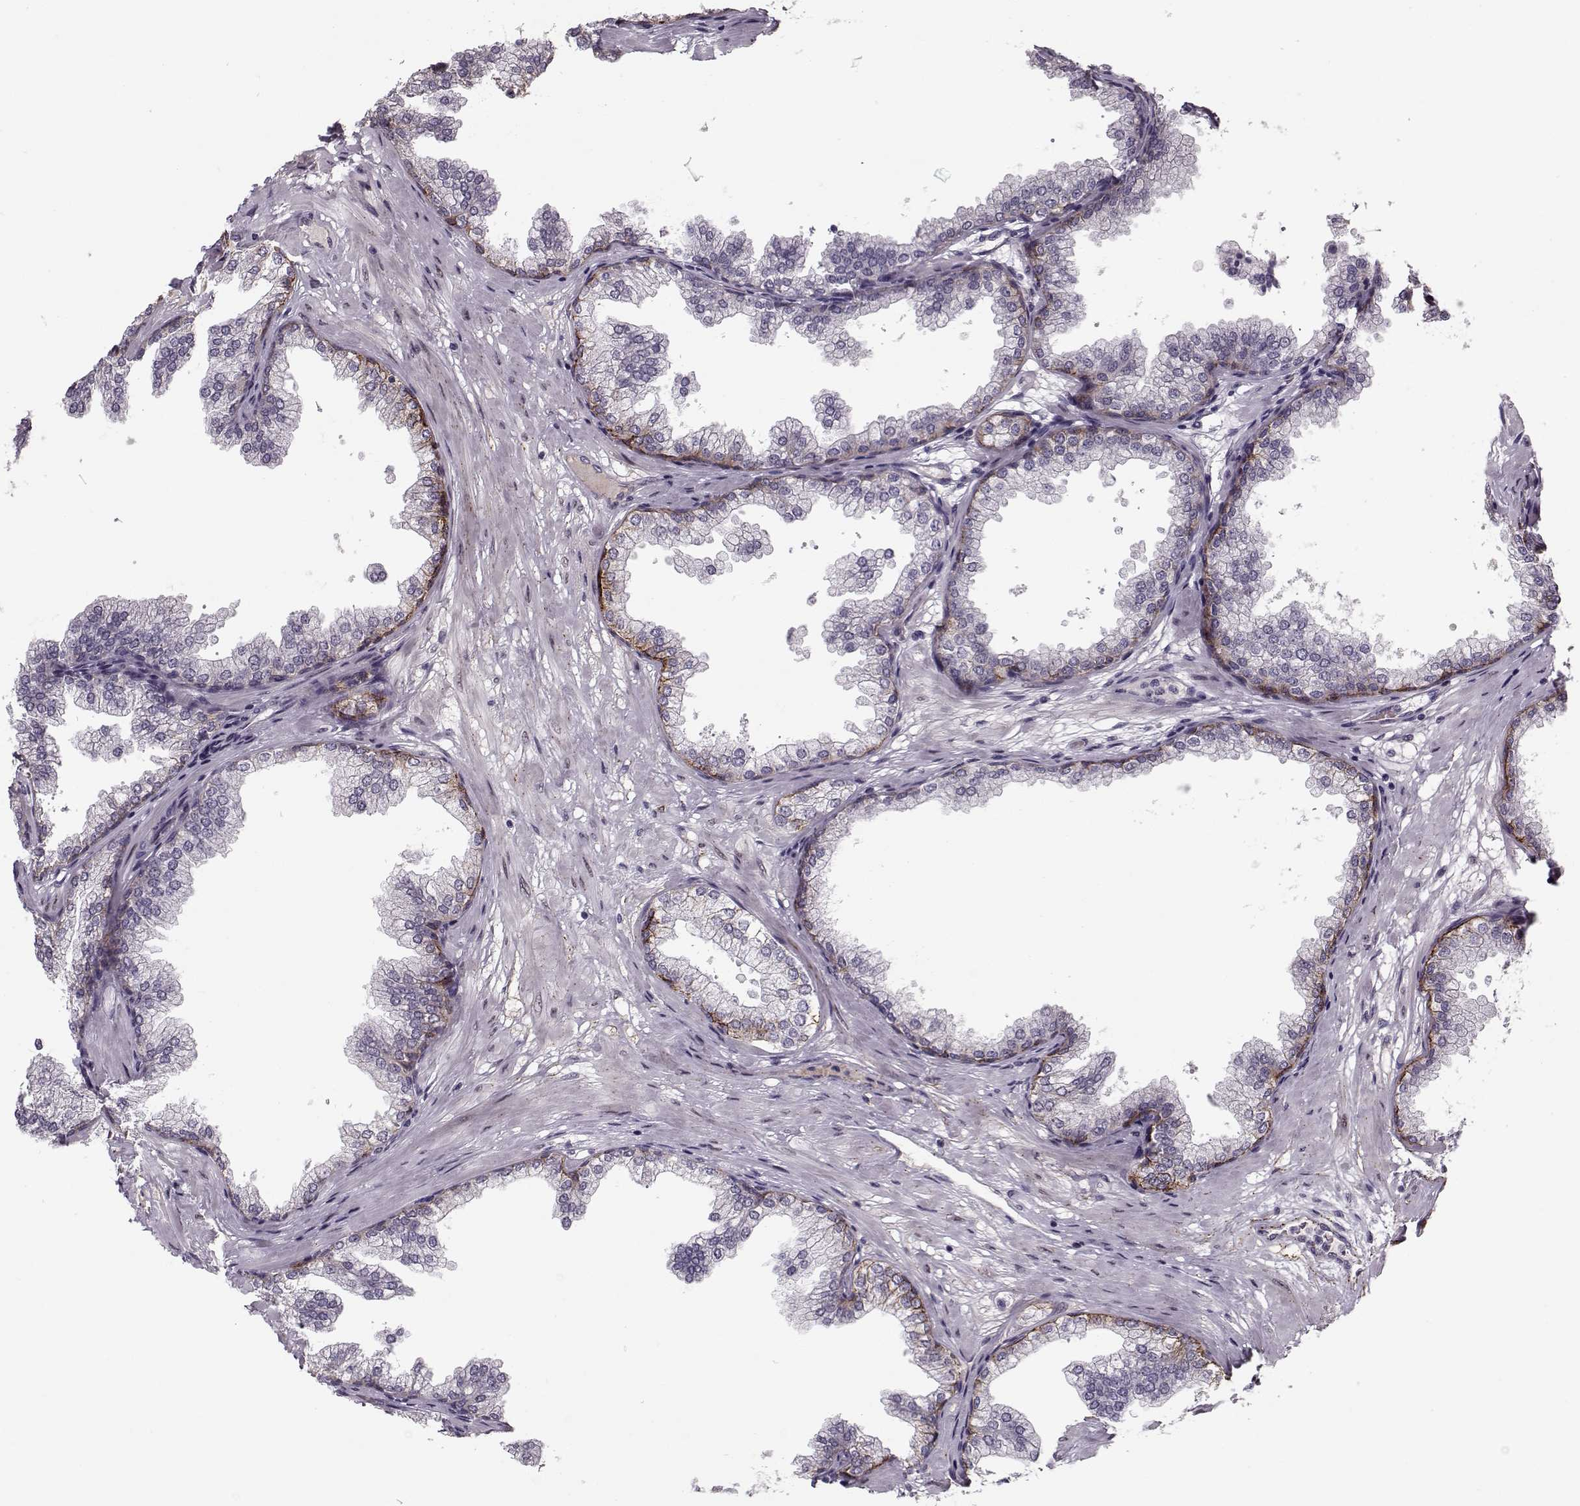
{"staining": {"intensity": "moderate", "quantity": "<25%", "location": "cytoplasmic/membranous"}, "tissue": "prostate", "cell_type": "Glandular cells", "image_type": "normal", "snomed": [{"axis": "morphology", "description": "Normal tissue, NOS"}, {"axis": "topography", "description": "Prostate"}], "caption": "The image reveals a brown stain indicating the presence of a protein in the cytoplasmic/membranous of glandular cells in prostate.", "gene": "DNAI3", "patient": {"sex": "male", "age": 37}}